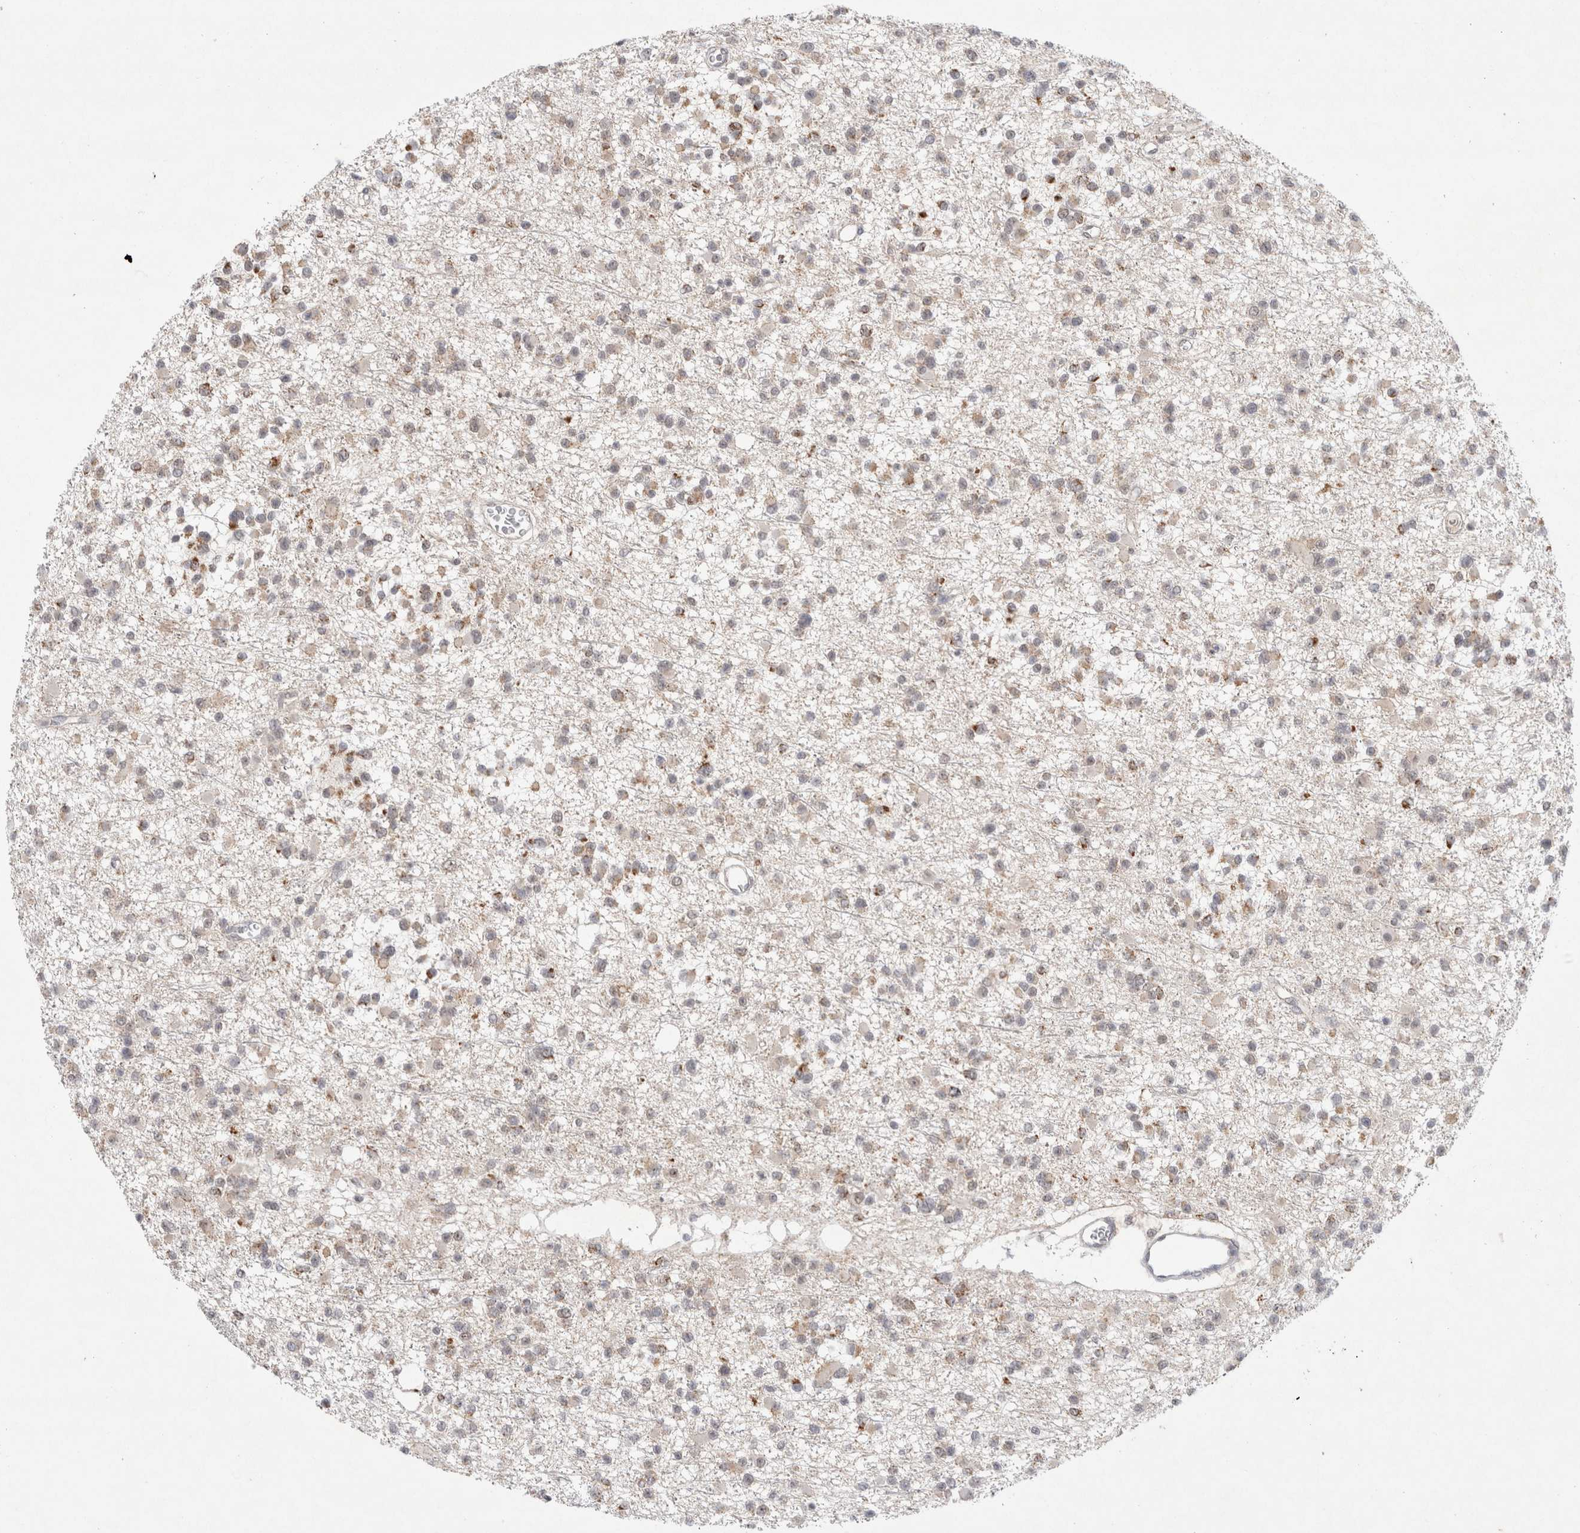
{"staining": {"intensity": "weak", "quantity": "25%-75%", "location": "cytoplasmic/membranous"}, "tissue": "glioma", "cell_type": "Tumor cells", "image_type": "cancer", "snomed": [{"axis": "morphology", "description": "Glioma, malignant, Low grade"}, {"axis": "topography", "description": "Brain"}], "caption": "Protein staining of low-grade glioma (malignant) tissue reveals weak cytoplasmic/membranous positivity in approximately 25%-75% of tumor cells.", "gene": "MRPL37", "patient": {"sex": "female", "age": 22}}